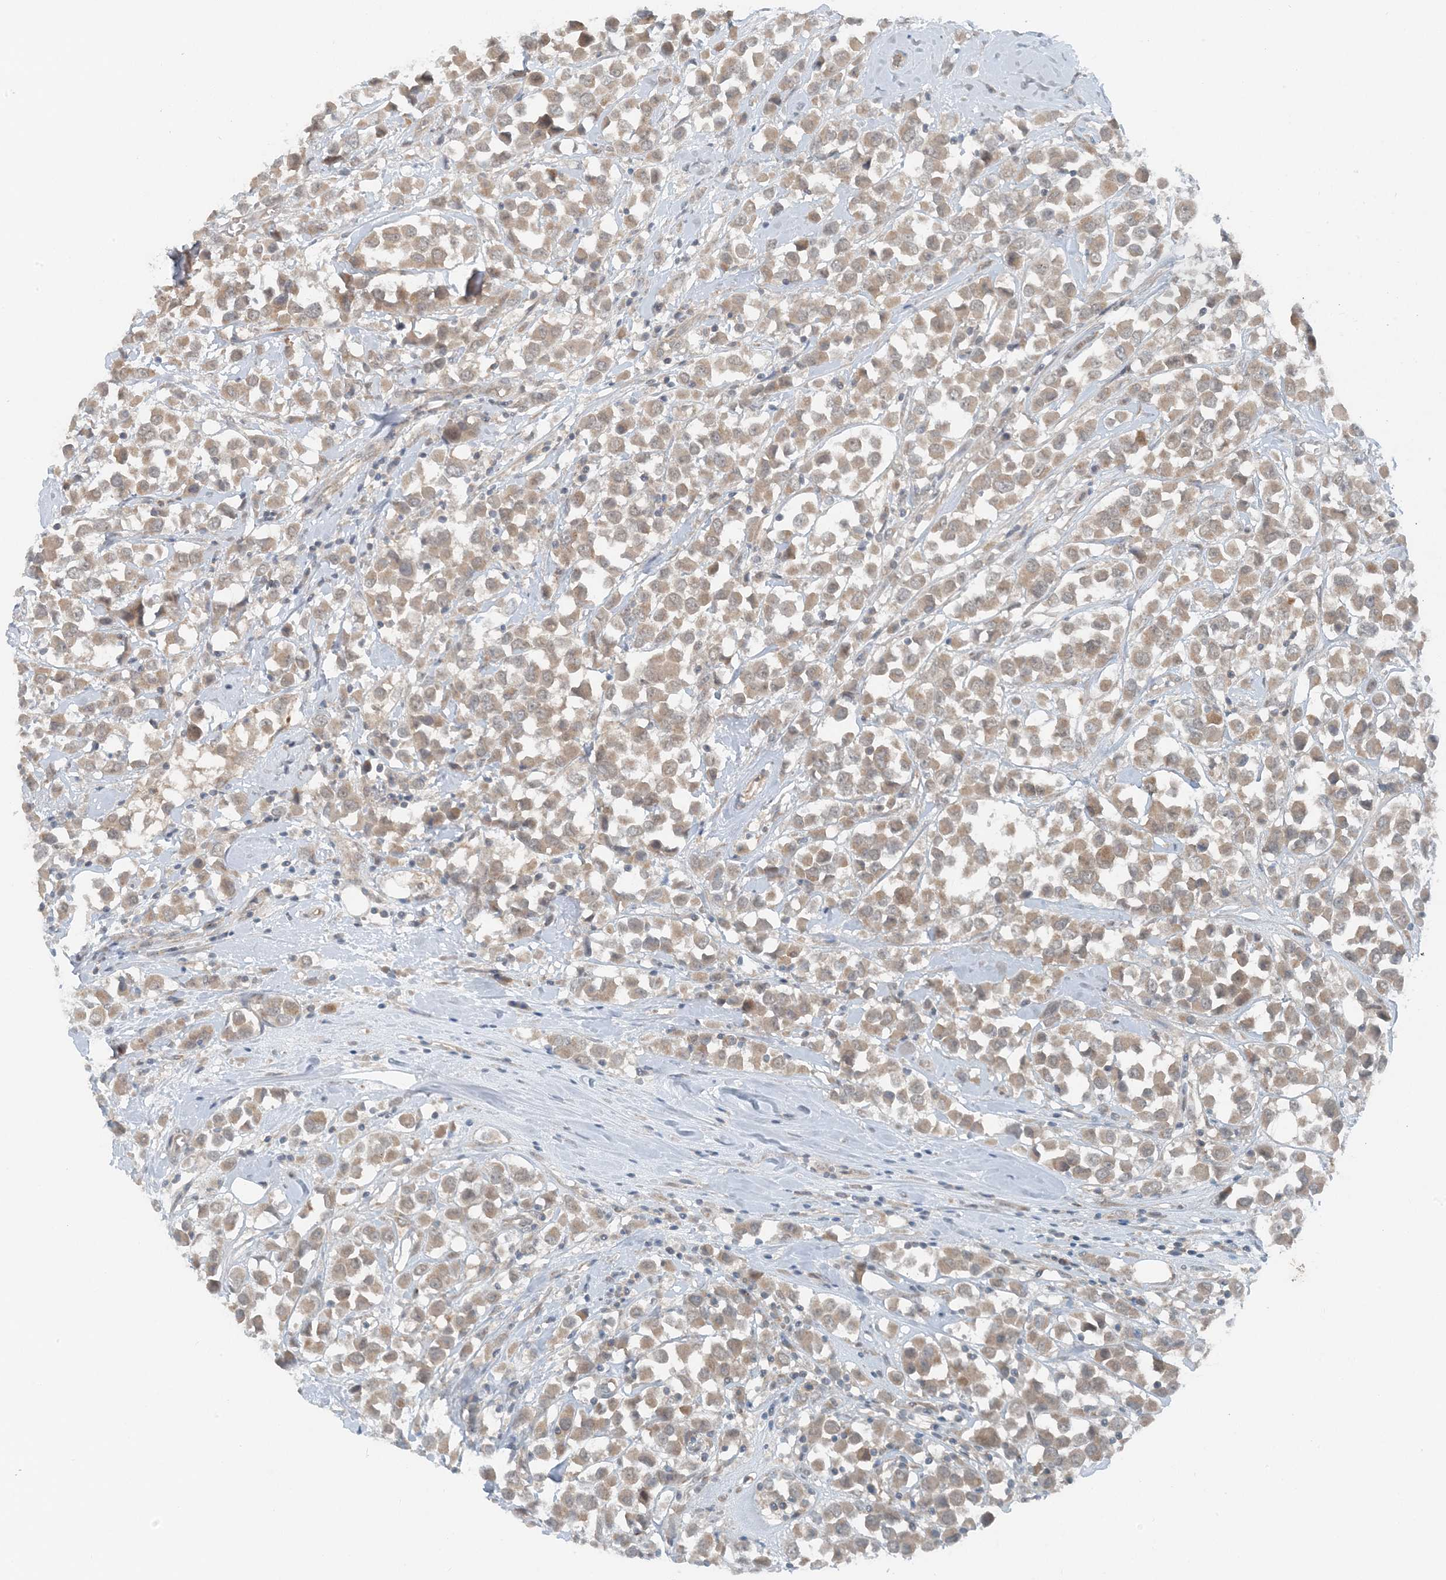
{"staining": {"intensity": "moderate", "quantity": ">75%", "location": "cytoplasmic/membranous"}, "tissue": "breast cancer", "cell_type": "Tumor cells", "image_type": "cancer", "snomed": [{"axis": "morphology", "description": "Duct carcinoma"}, {"axis": "topography", "description": "Breast"}], "caption": "A brown stain labels moderate cytoplasmic/membranous positivity of a protein in human invasive ductal carcinoma (breast) tumor cells.", "gene": "MITD1", "patient": {"sex": "female", "age": 61}}